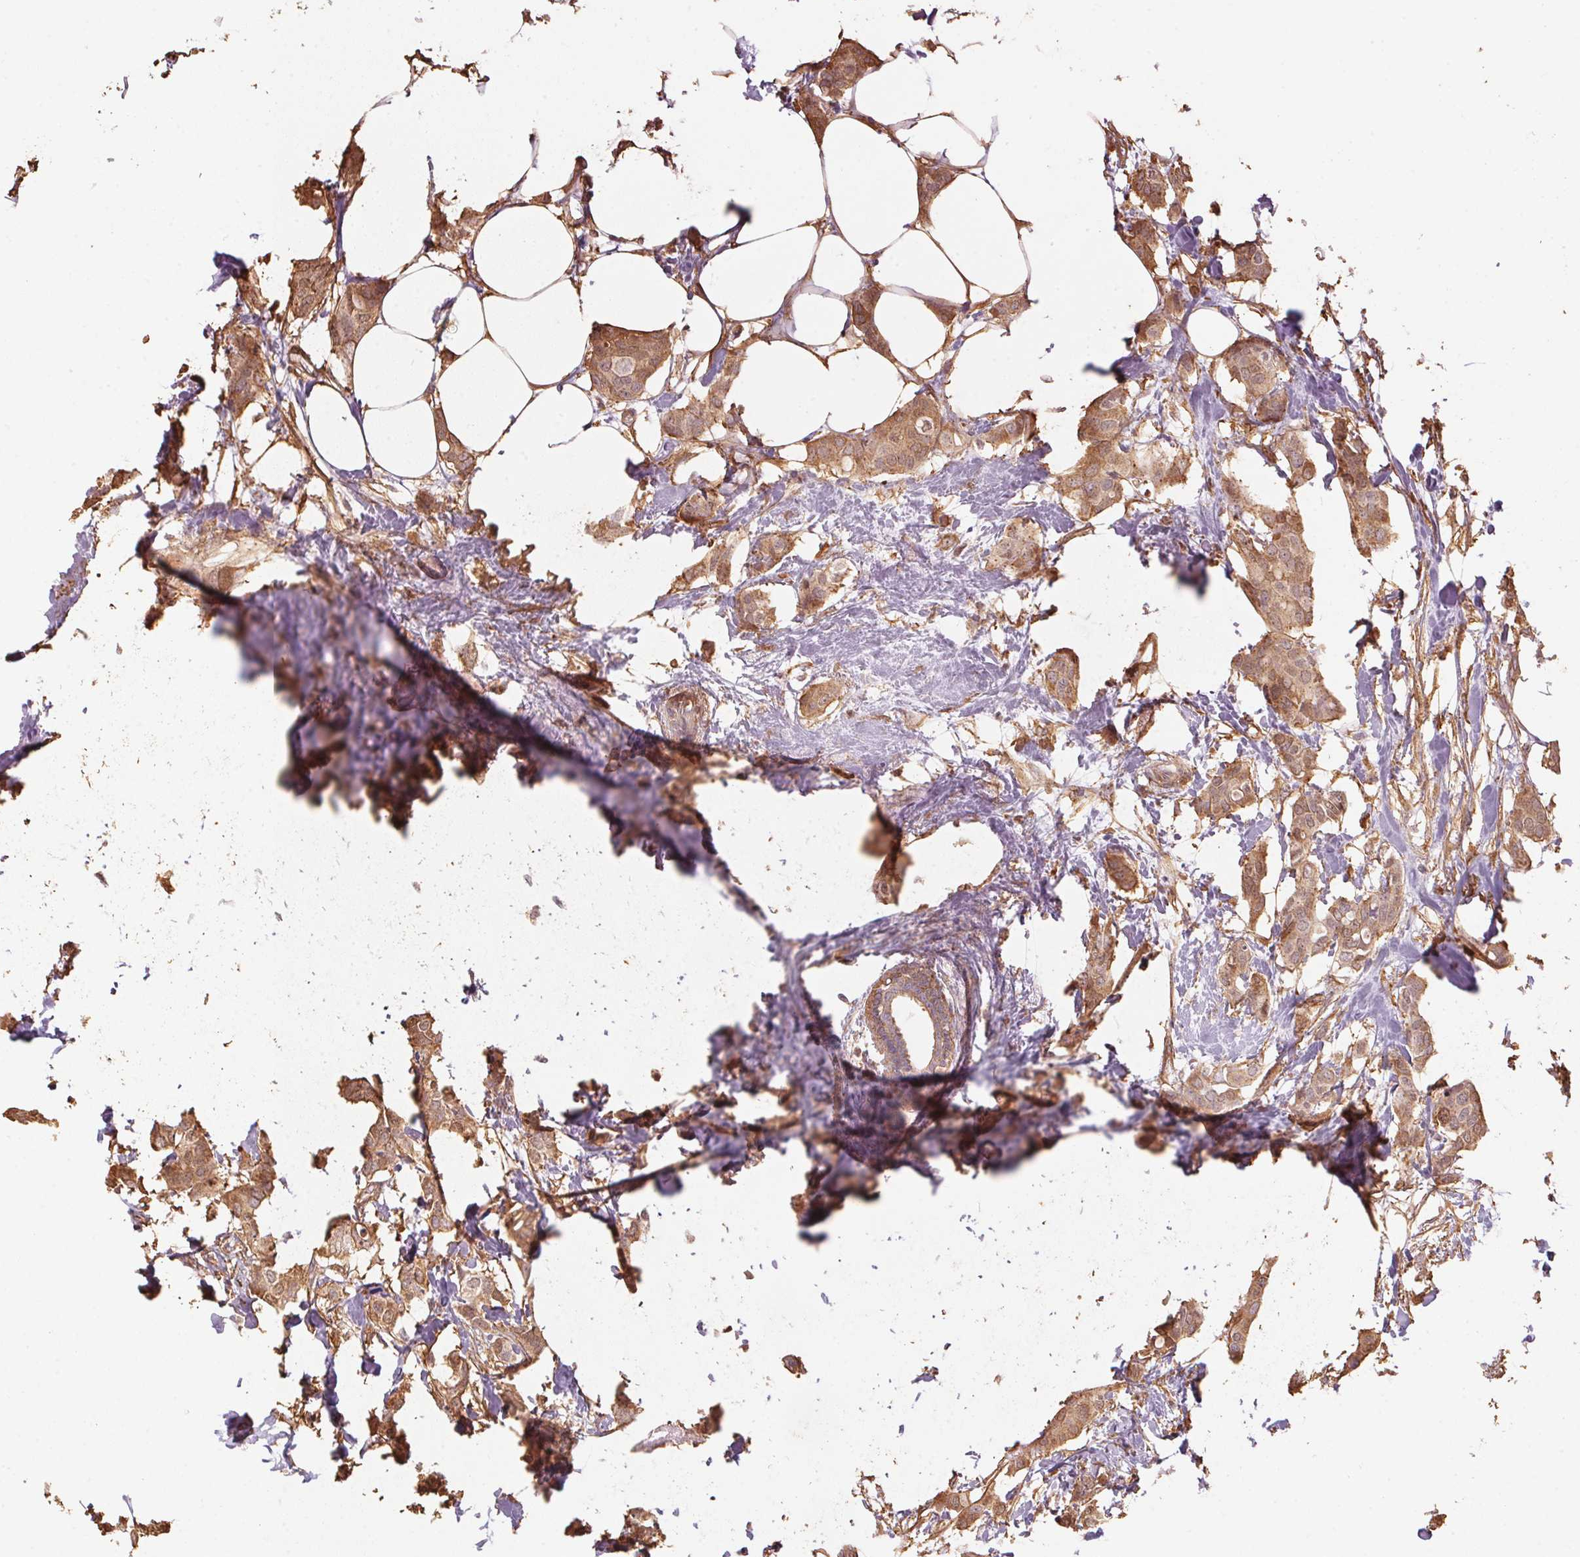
{"staining": {"intensity": "moderate", "quantity": ">75%", "location": "cytoplasmic/membranous"}, "tissue": "breast cancer", "cell_type": "Tumor cells", "image_type": "cancer", "snomed": [{"axis": "morphology", "description": "Duct carcinoma"}, {"axis": "topography", "description": "Breast"}], "caption": "Tumor cells show moderate cytoplasmic/membranous positivity in approximately >75% of cells in breast infiltrating ductal carcinoma.", "gene": "QDPR", "patient": {"sex": "female", "age": 62}}